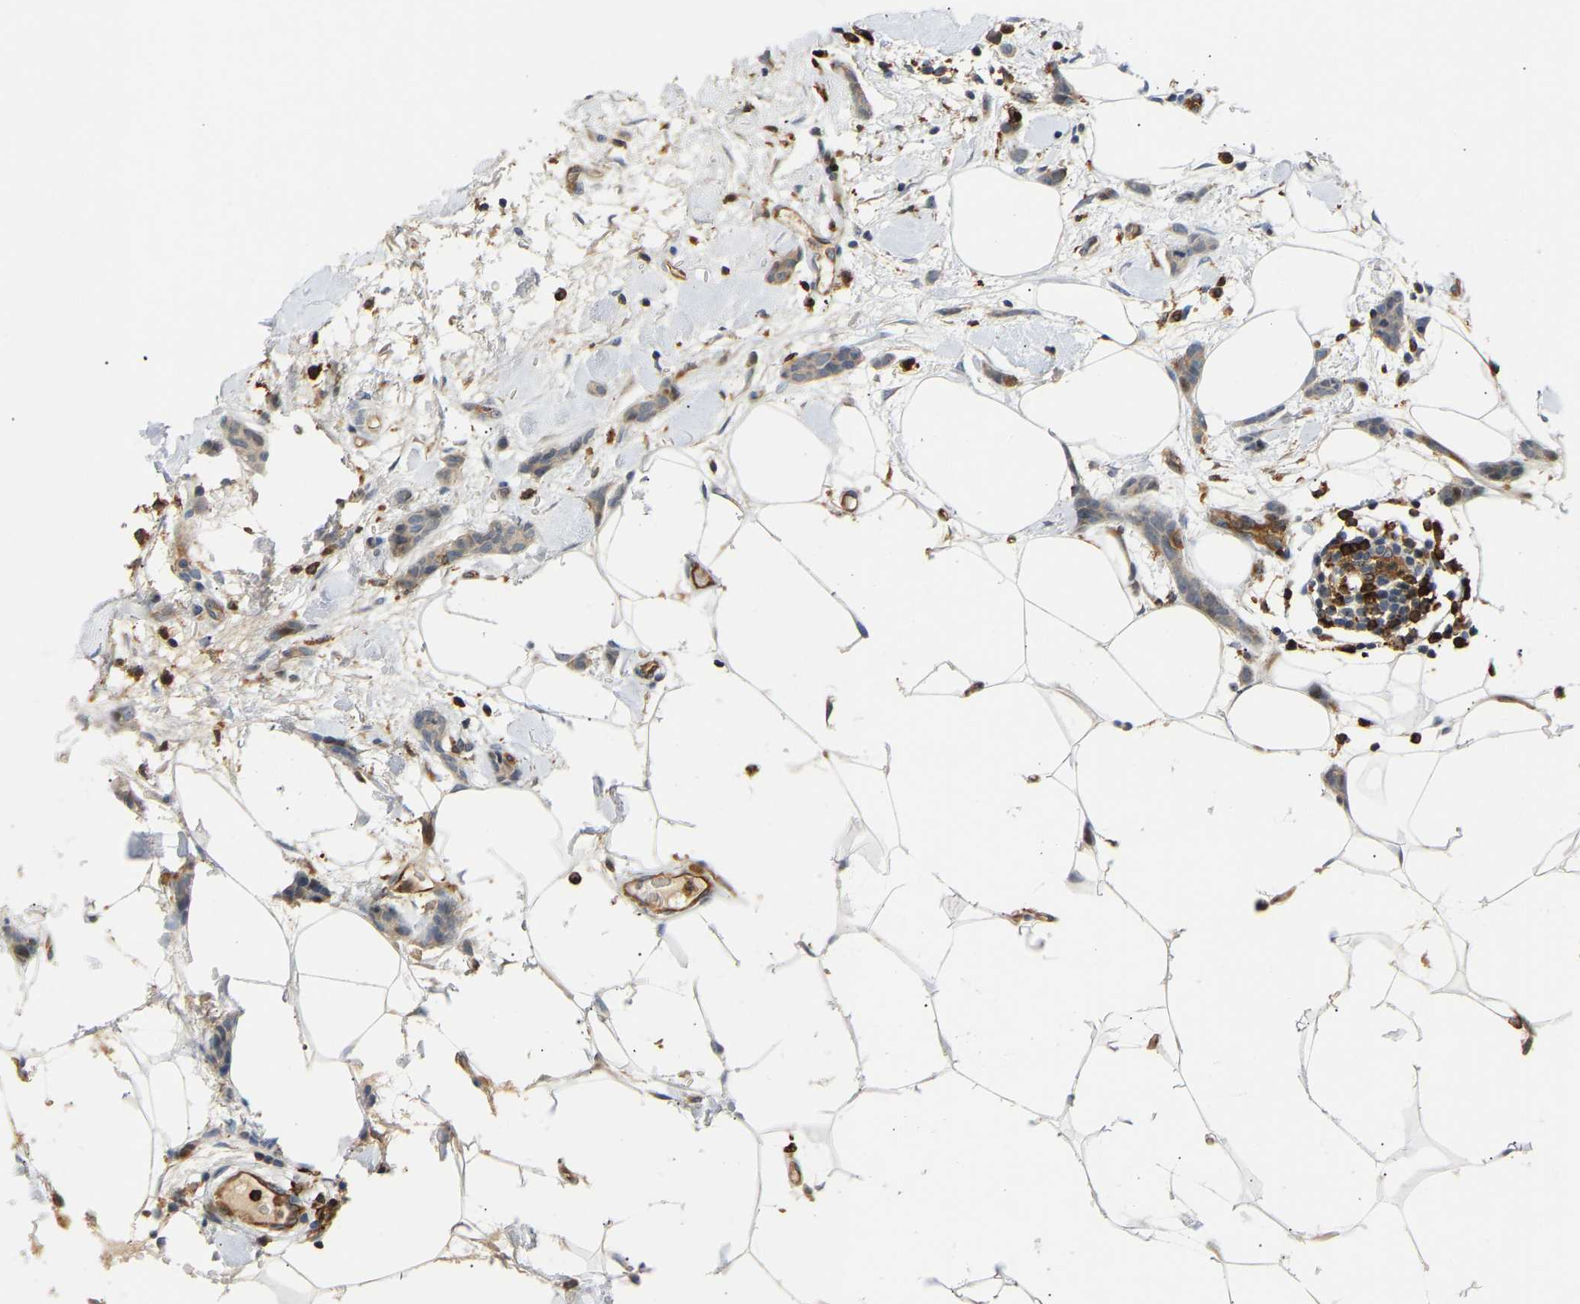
{"staining": {"intensity": "weak", "quantity": "<25%", "location": "cytoplasmic/membranous"}, "tissue": "breast cancer", "cell_type": "Tumor cells", "image_type": "cancer", "snomed": [{"axis": "morphology", "description": "Lobular carcinoma"}, {"axis": "topography", "description": "Skin"}, {"axis": "topography", "description": "Breast"}], "caption": "This is an immunohistochemistry histopathology image of human breast cancer. There is no positivity in tumor cells.", "gene": "PLCG2", "patient": {"sex": "female", "age": 46}}